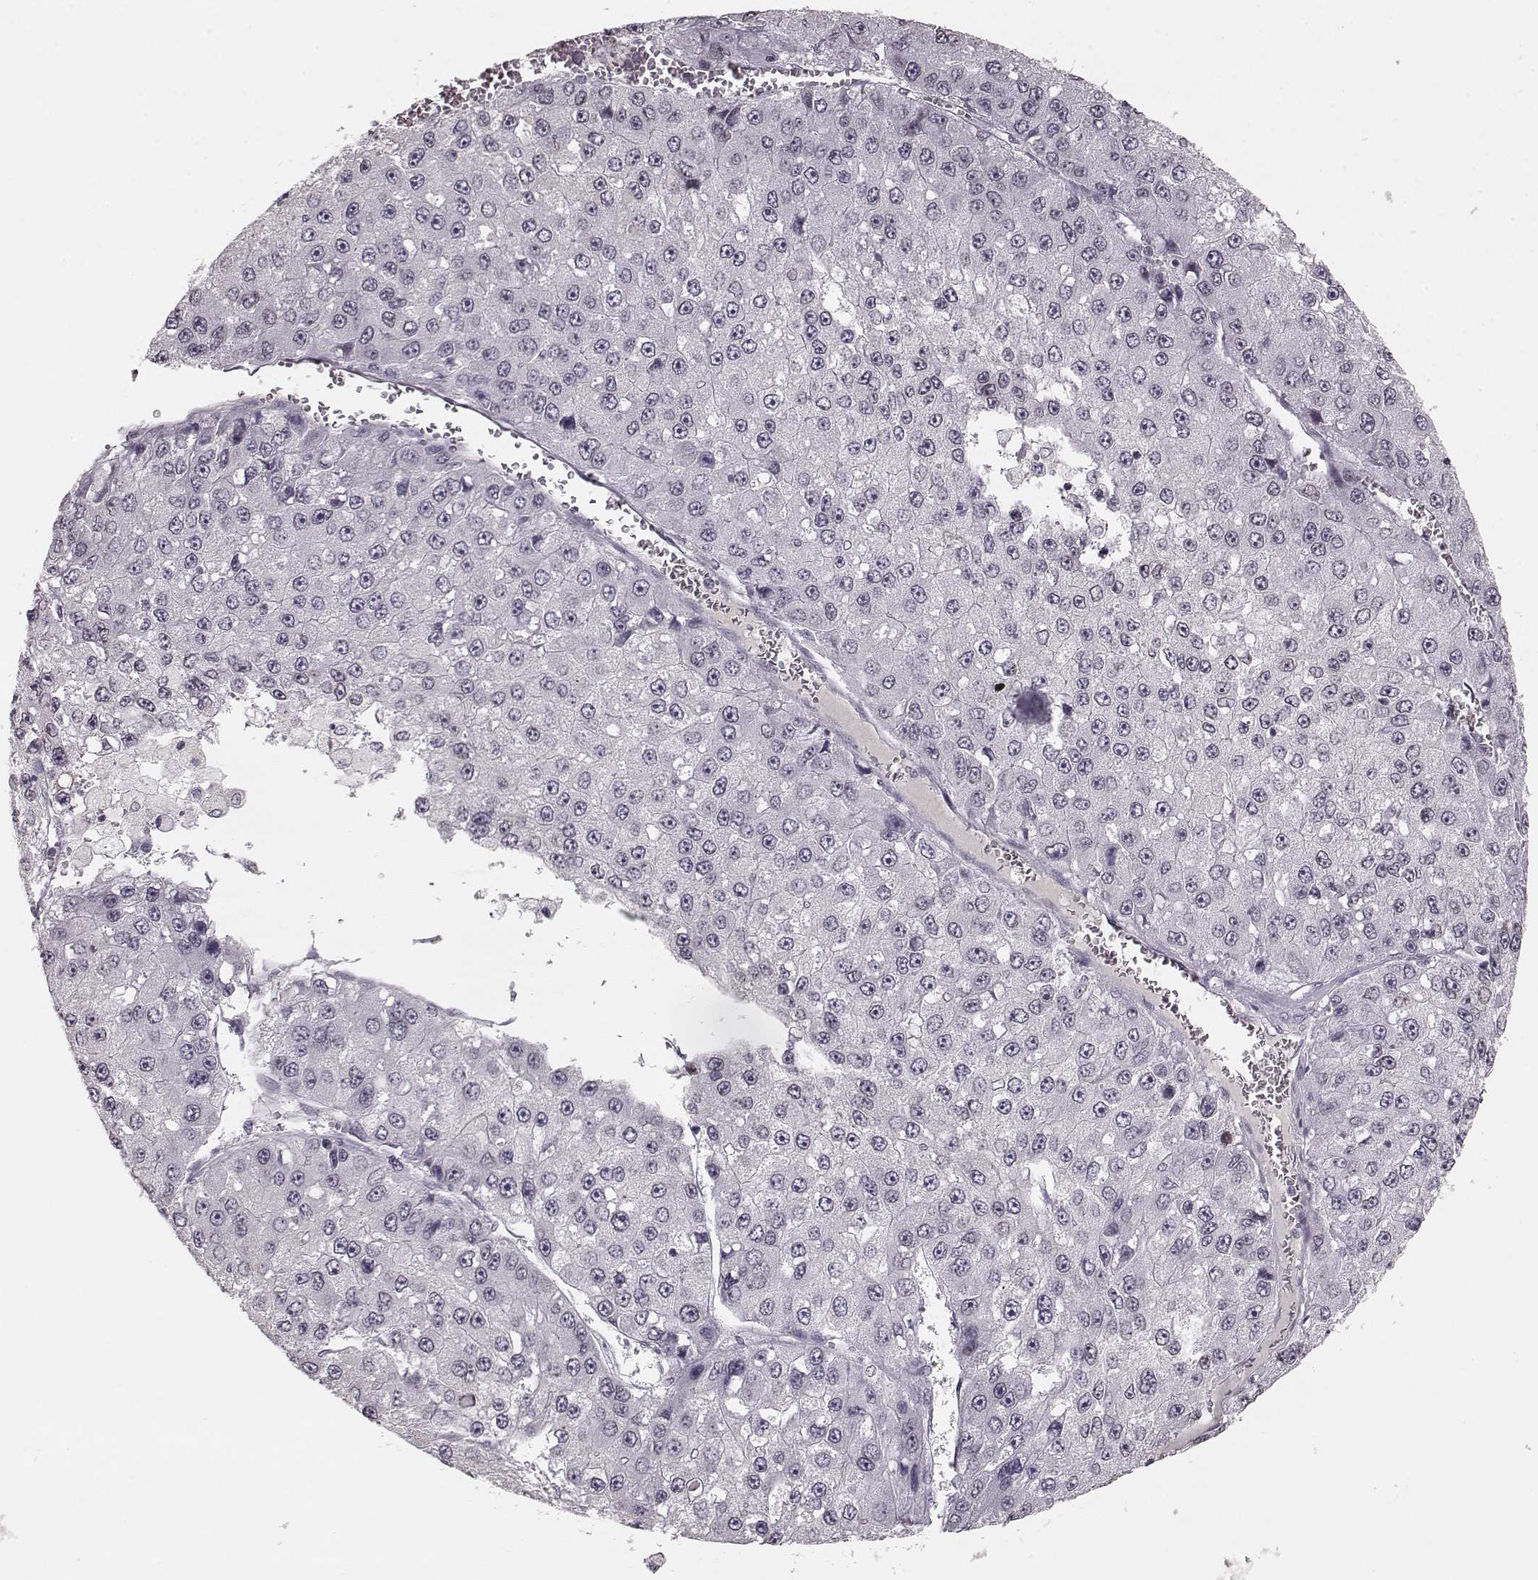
{"staining": {"intensity": "negative", "quantity": "none", "location": "none"}, "tissue": "liver cancer", "cell_type": "Tumor cells", "image_type": "cancer", "snomed": [{"axis": "morphology", "description": "Carcinoma, Hepatocellular, NOS"}, {"axis": "topography", "description": "Liver"}], "caption": "This is a photomicrograph of immunohistochemistry staining of liver cancer (hepatocellular carcinoma), which shows no positivity in tumor cells.", "gene": "DCAF12", "patient": {"sex": "female", "age": 73}}